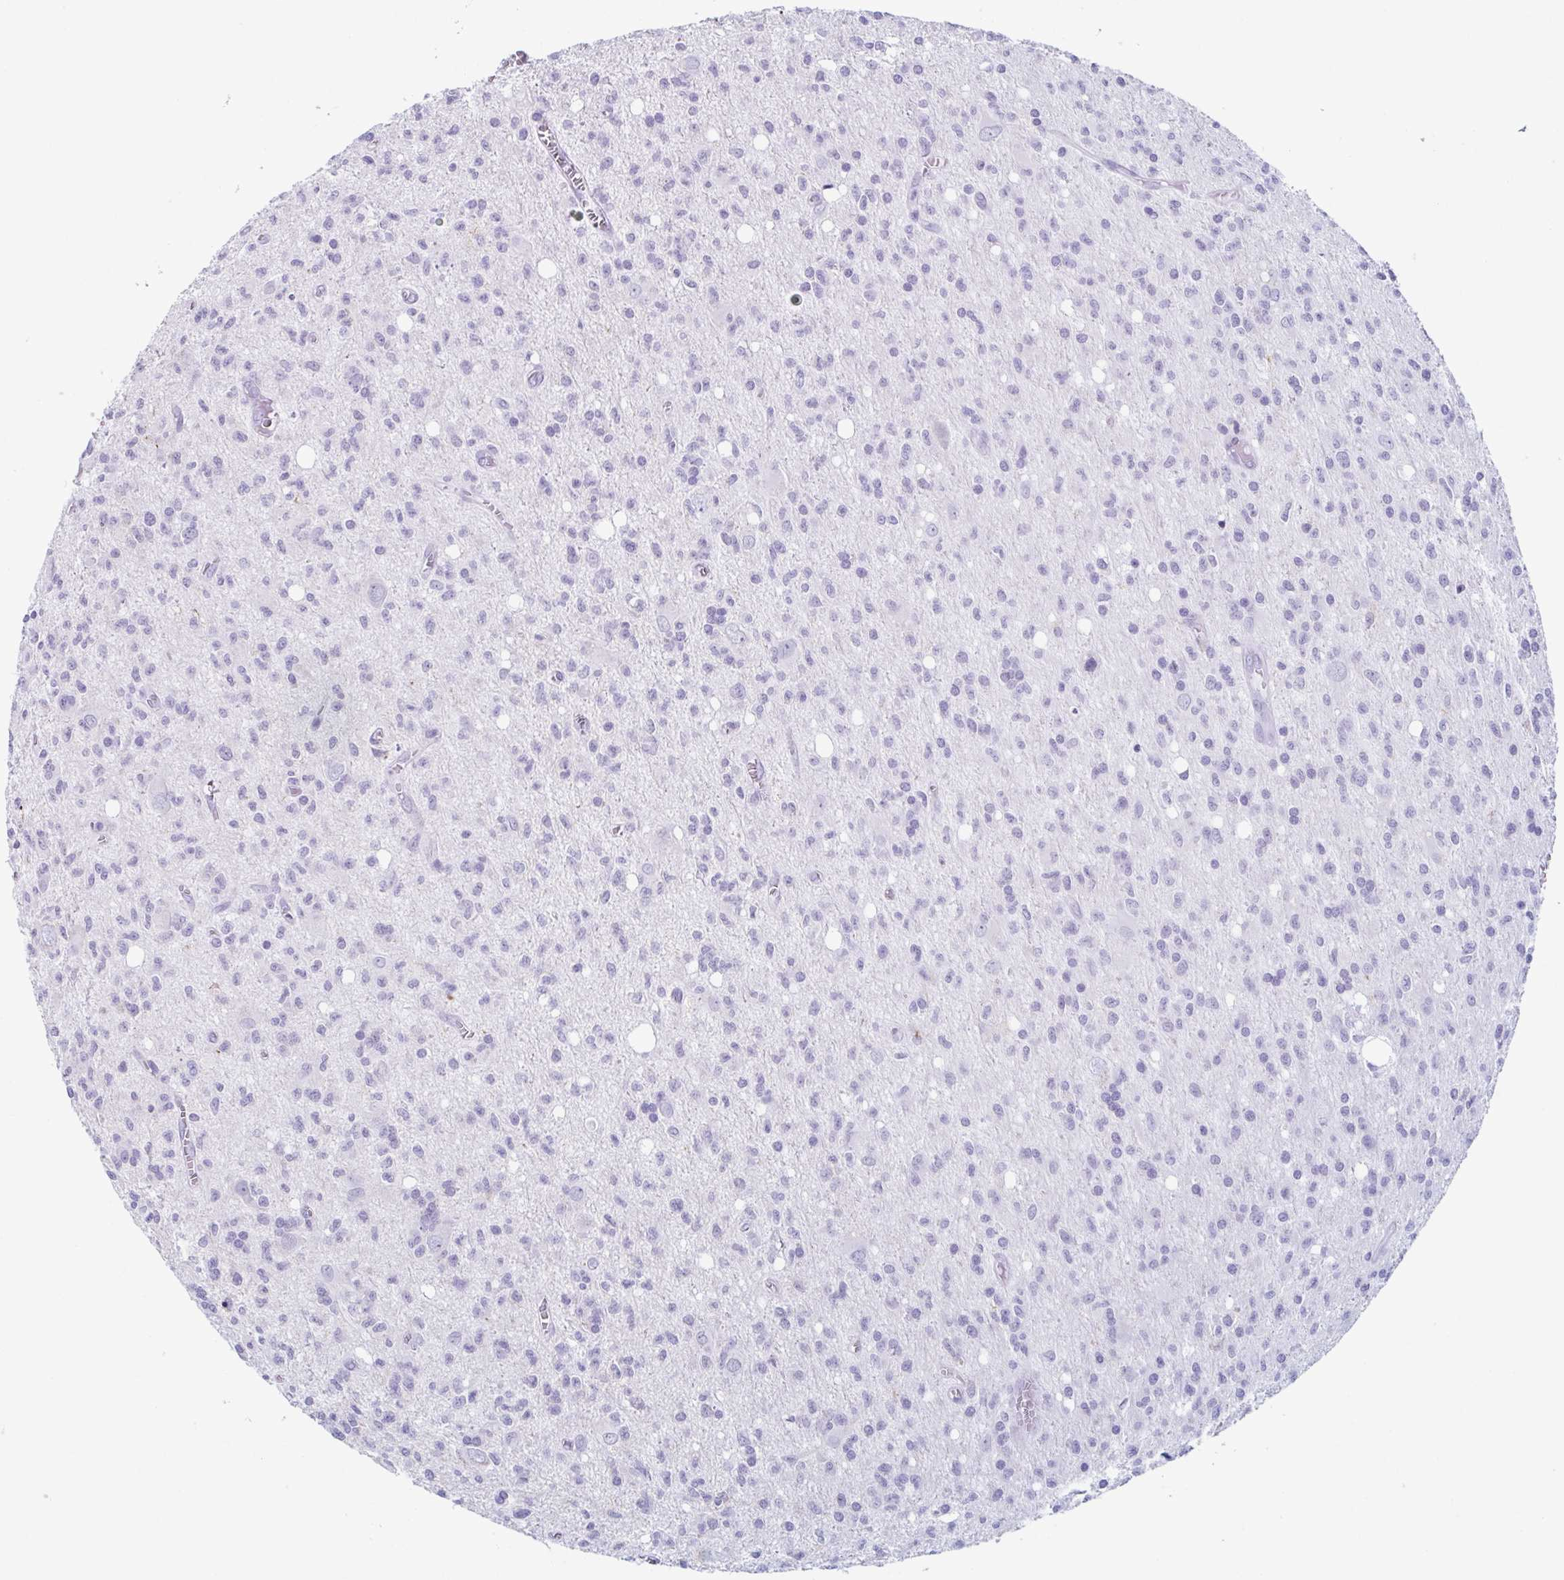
{"staining": {"intensity": "negative", "quantity": "none", "location": "none"}, "tissue": "glioma", "cell_type": "Tumor cells", "image_type": "cancer", "snomed": [{"axis": "morphology", "description": "Glioma, malignant, Low grade"}, {"axis": "topography", "description": "Brain"}], "caption": "Human glioma stained for a protein using IHC demonstrates no positivity in tumor cells.", "gene": "ENKUR", "patient": {"sex": "male", "age": 64}}